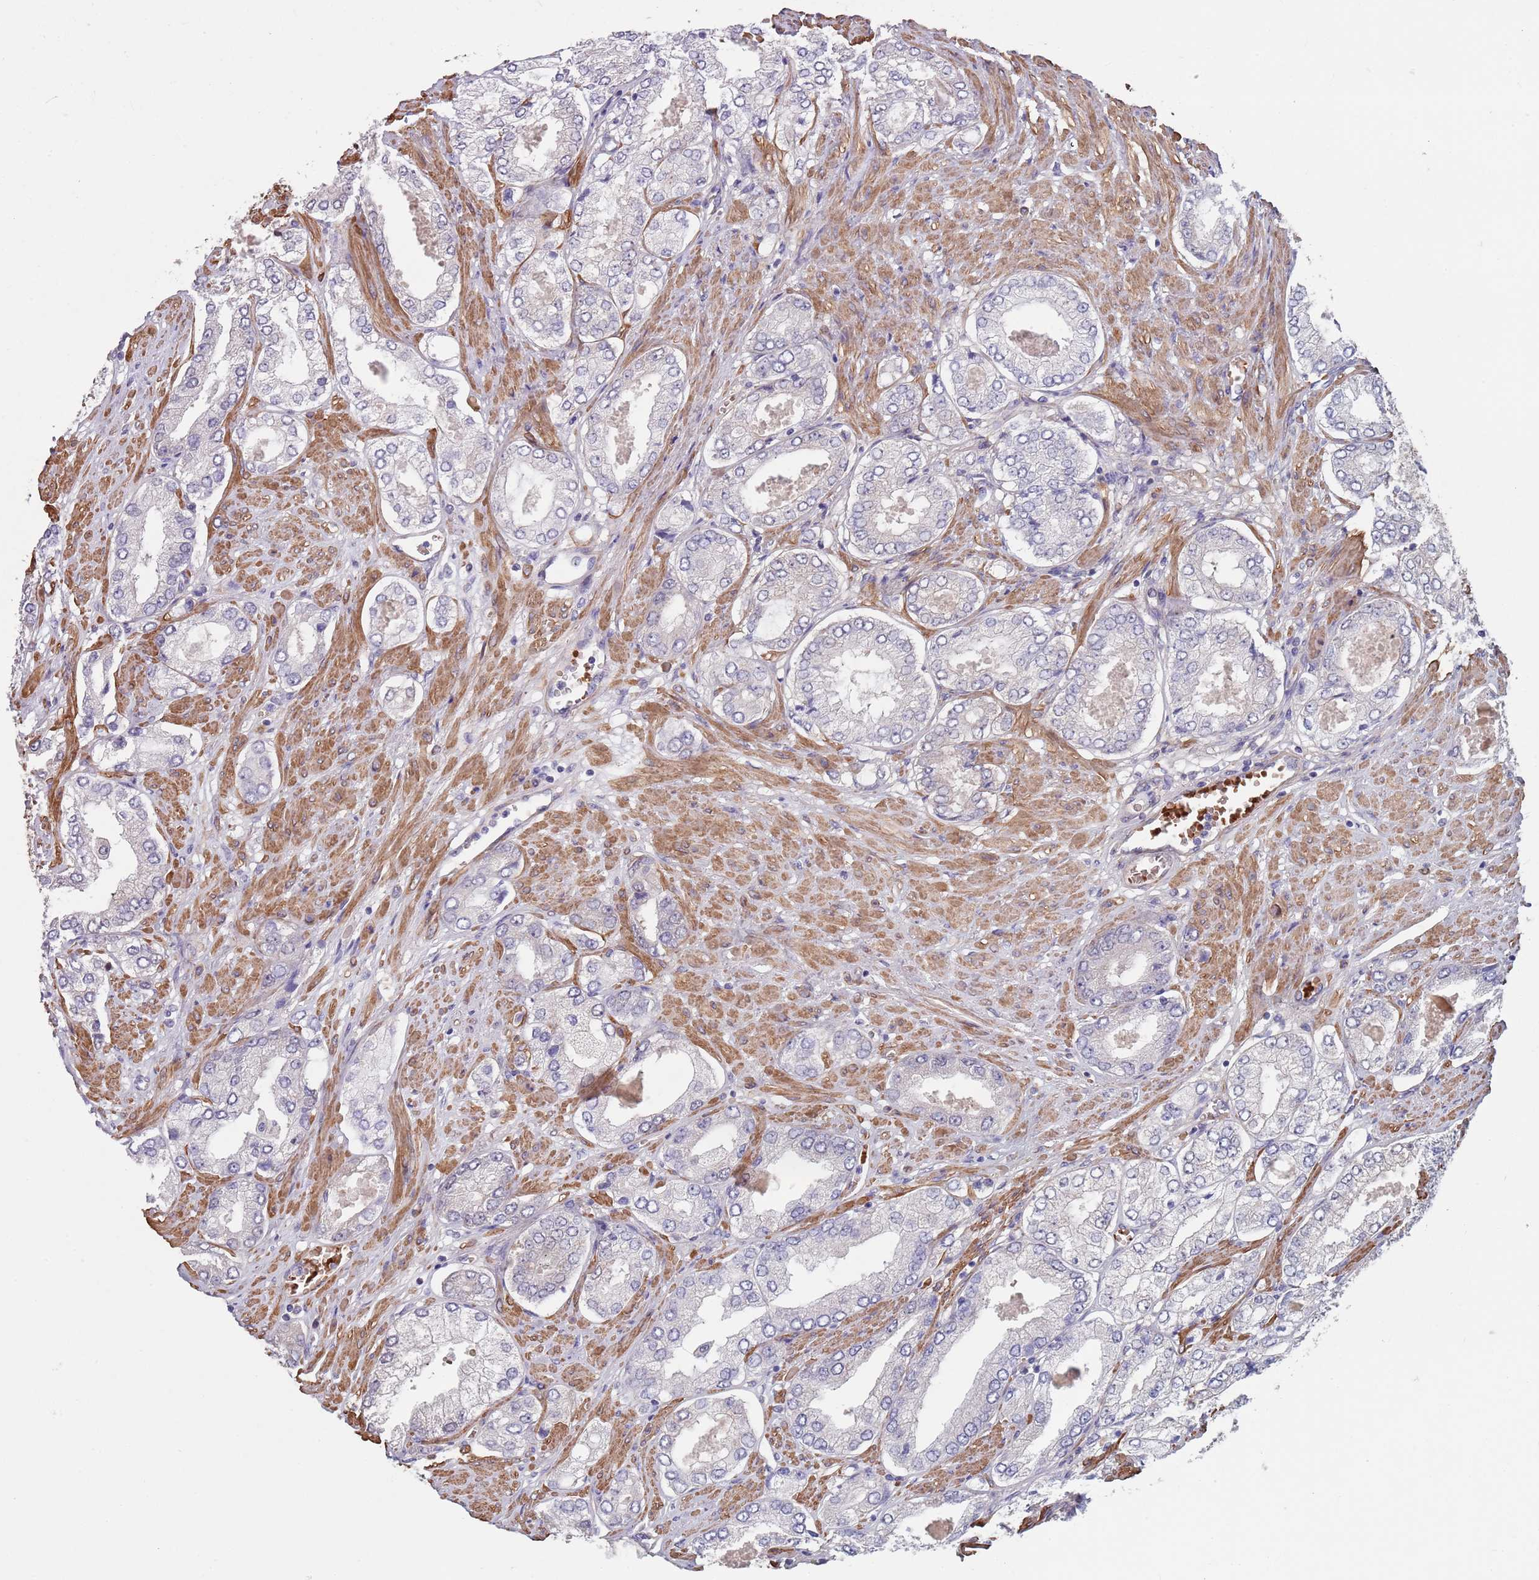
{"staining": {"intensity": "negative", "quantity": "none", "location": "none"}, "tissue": "prostate cancer", "cell_type": "Tumor cells", "image_type": "cancer", "snomed": [{"axis": "morphology", "description": "Adenocarcinoma, High grade"}, {"axis": "topography", "description": "Prostate"}], "caption": "This is a micrograph of IHC staining of high-grade adenocarcinoma (prostate), which shows no positivity in tumor cells.", "gene": "CLNS1A", "patient": {"sex": "male", "age": 68}}